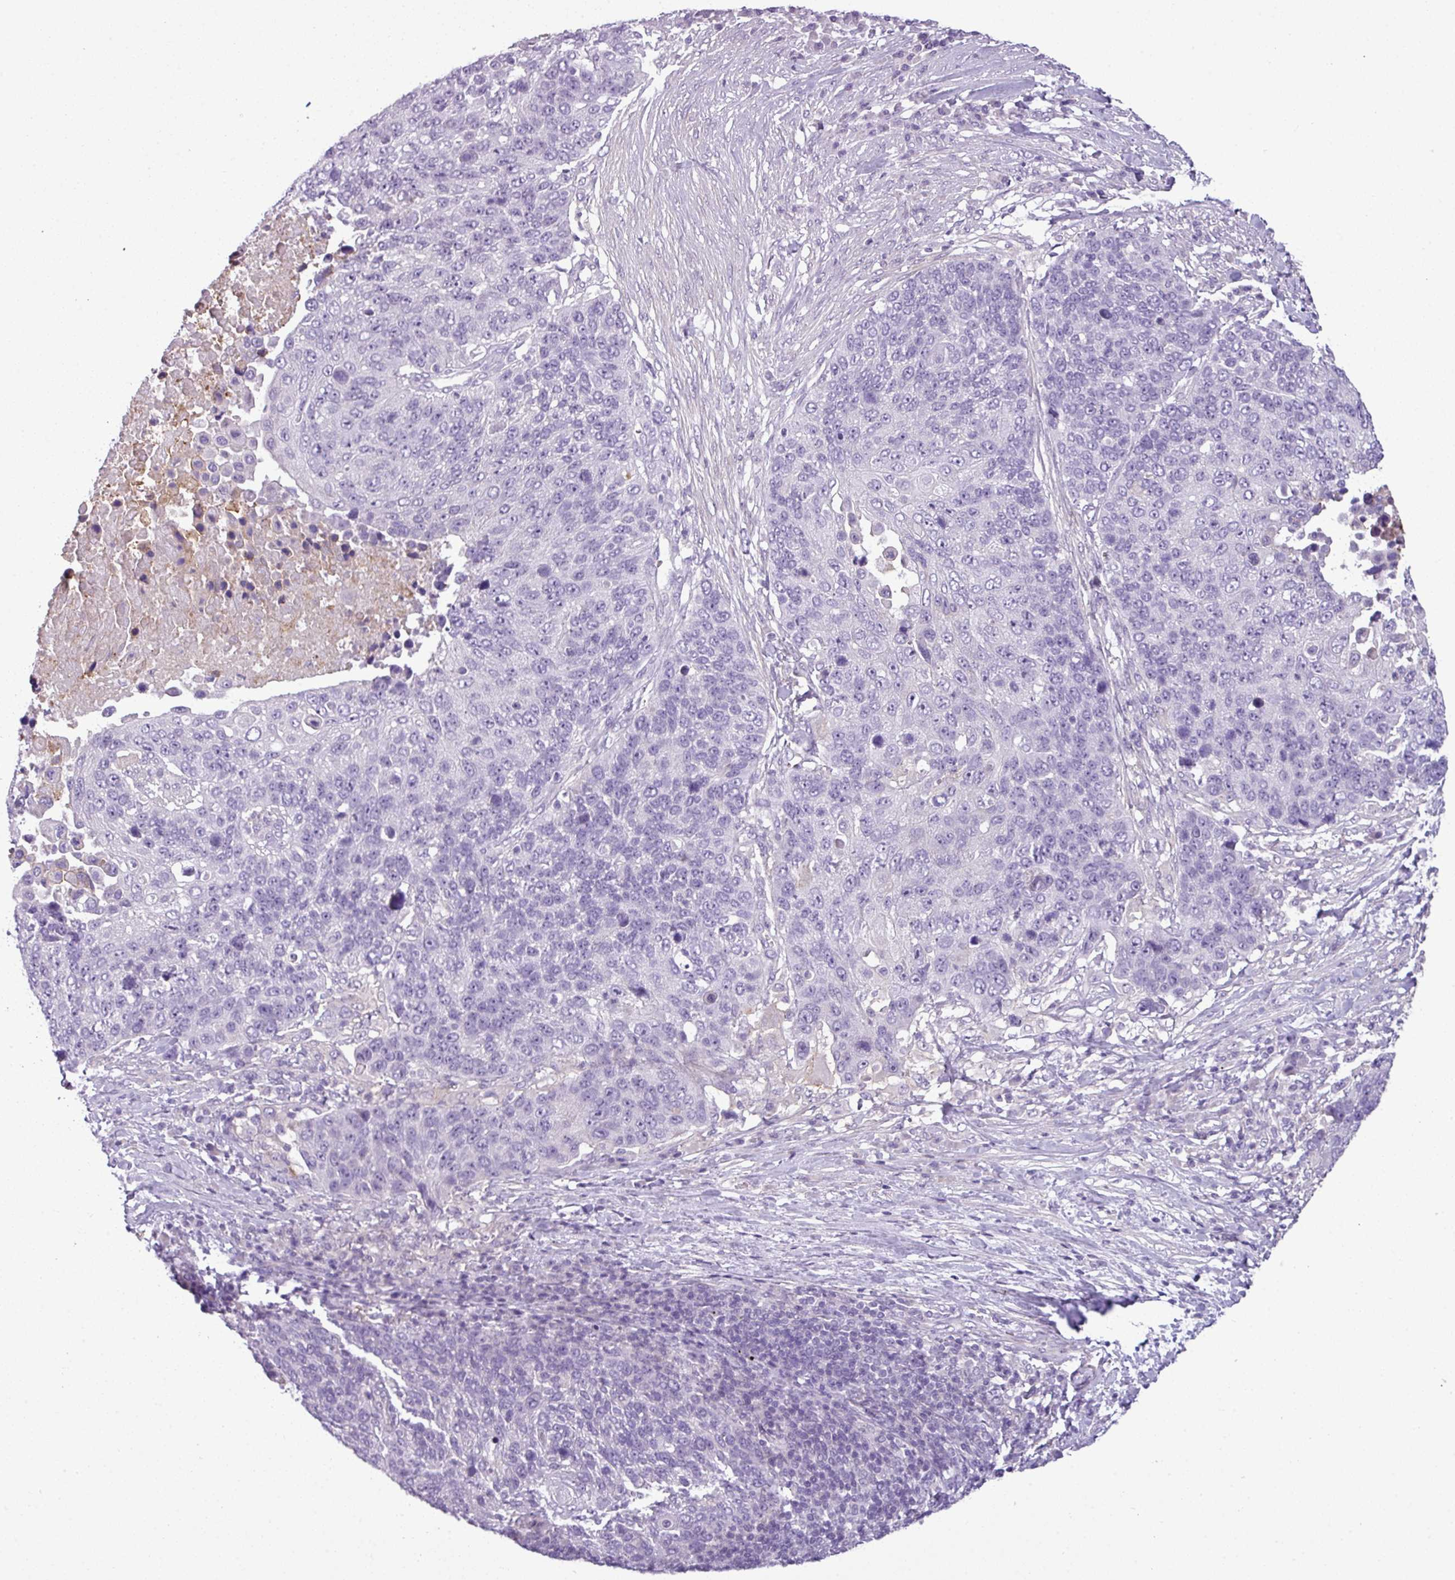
{"staining": {"intensity": "negative", "quantity": "none", "location": "none"}, "tissue": "lung cancer", "cell_type": "Tumor cells", "image_type": "cancer", "snomed": [{"axis": "morphology", "description": "Normal tissue, NOS"}, {"axis": "morphology", "description": "Squamous cell carcinoma, NOS"}, {"axis": "topography", "description": "Lymph node"}, {"axis": "topography", "description": "Lung"}], "caption": "Squamous cell carcinoma (lung) stained for a protein using IHC exhibits no positivity tumor cells.", "gene": "TMEM178B", "patient": {"sex": "male", "age": 66}}